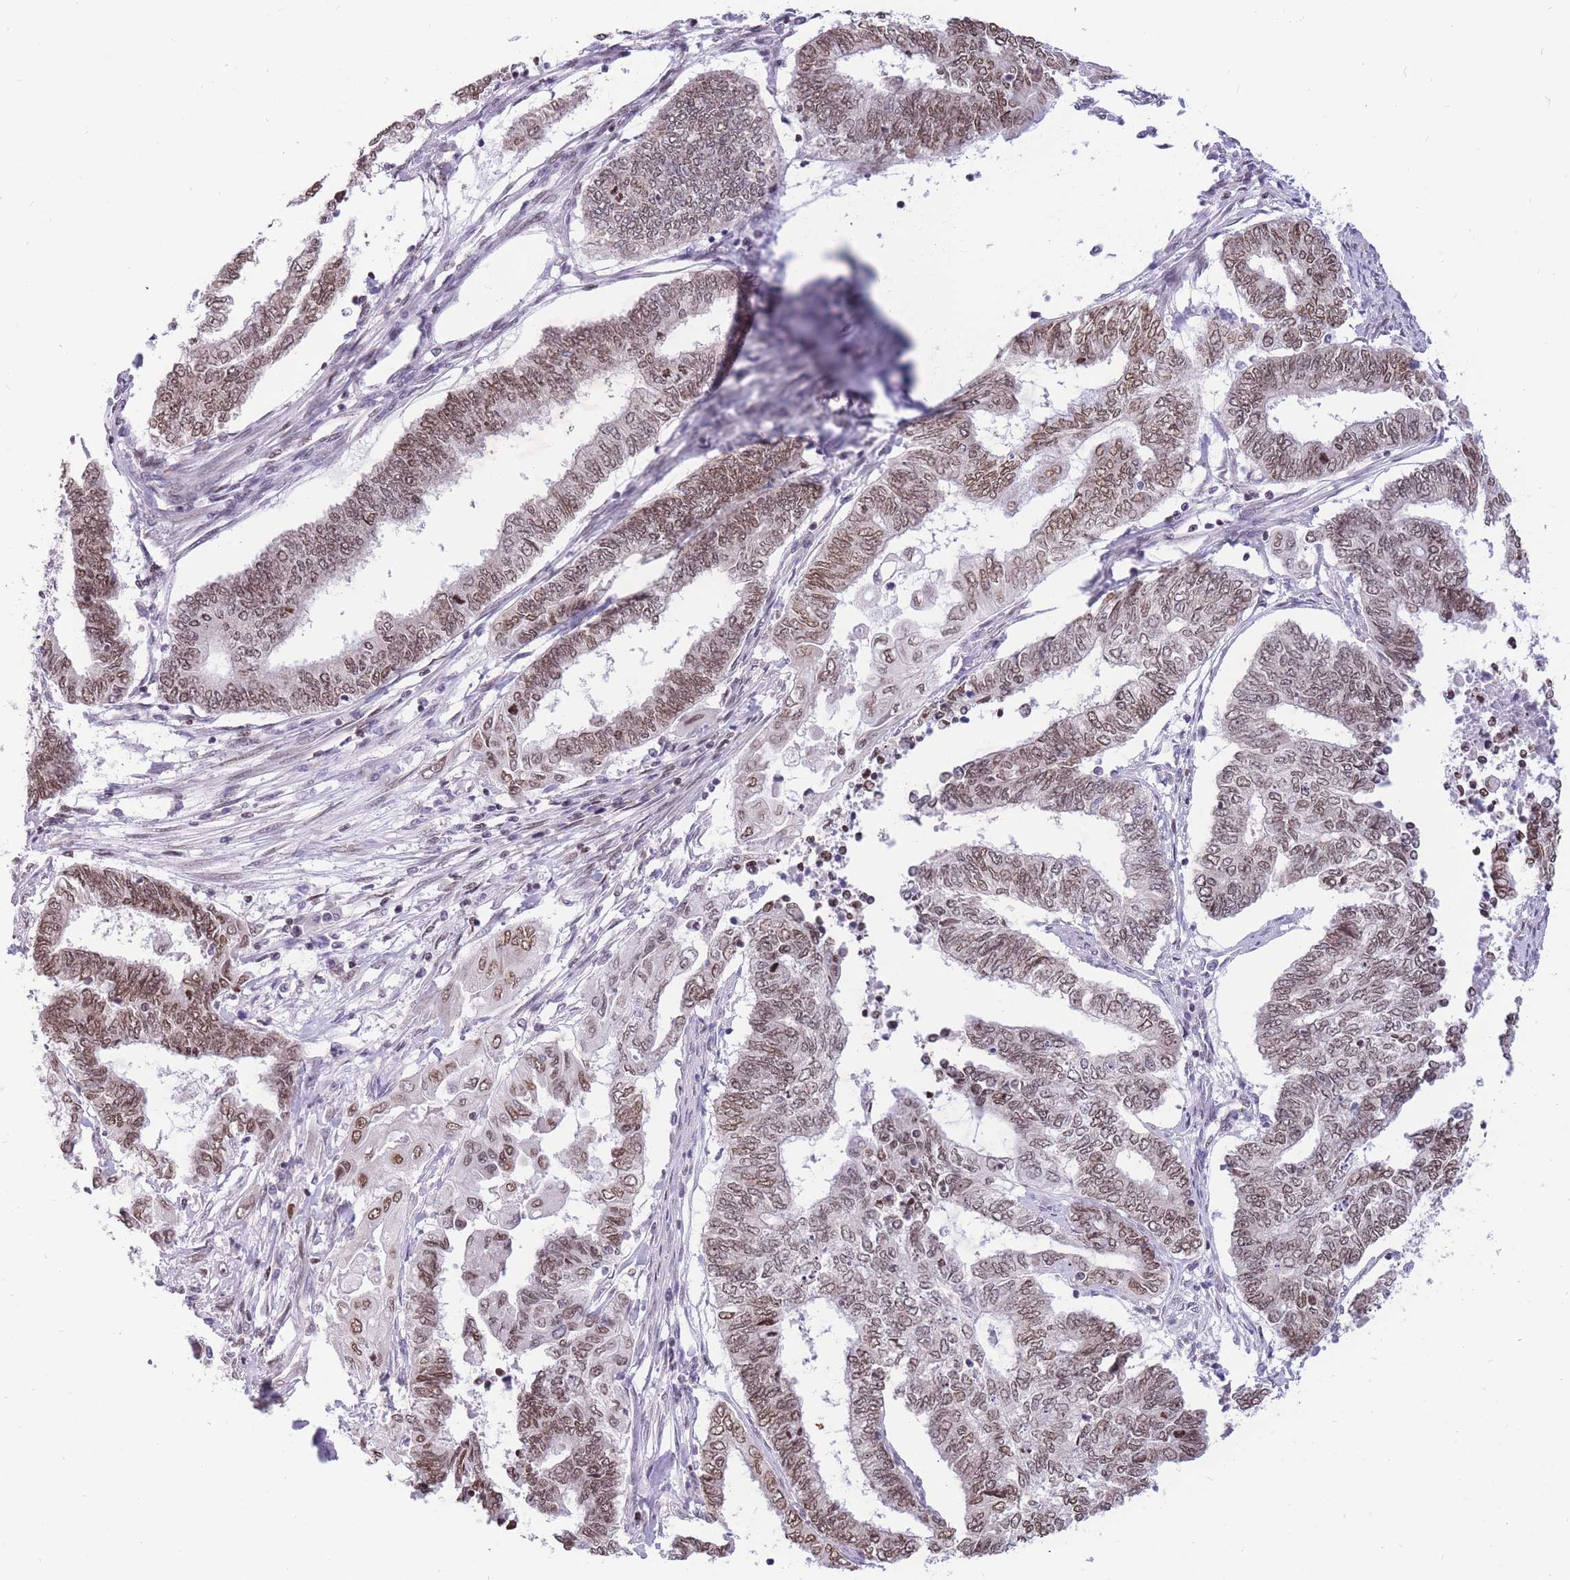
{"staining": {"intensity": "moderate", "quantity": ">75%", "location": "nuclear"}, "tissue": "endometrial cancer", "cell_type": "Tumor cells", "image_type": "cancer", "snomed": [{"axis": "morphology", "description": "Adenocarcinoma, NOS"}, {"axis": "topography", "description": "Uterus"}, {"axis": "topography", "description": "Endometrium"}], "caption": "Immunohistochemistry (DAB (3,3'-diaminobenzidine)) staining of endometrial cancer reveals moderate nuclear protein expression in approximately >75% of tumor cells. (Stains: DAB in brown, nuclei in blue, Microscopy: brightfield microscopy at high magnification).", "gene": "HMGN1", "patient": {"sex": "female", "age": 70}}